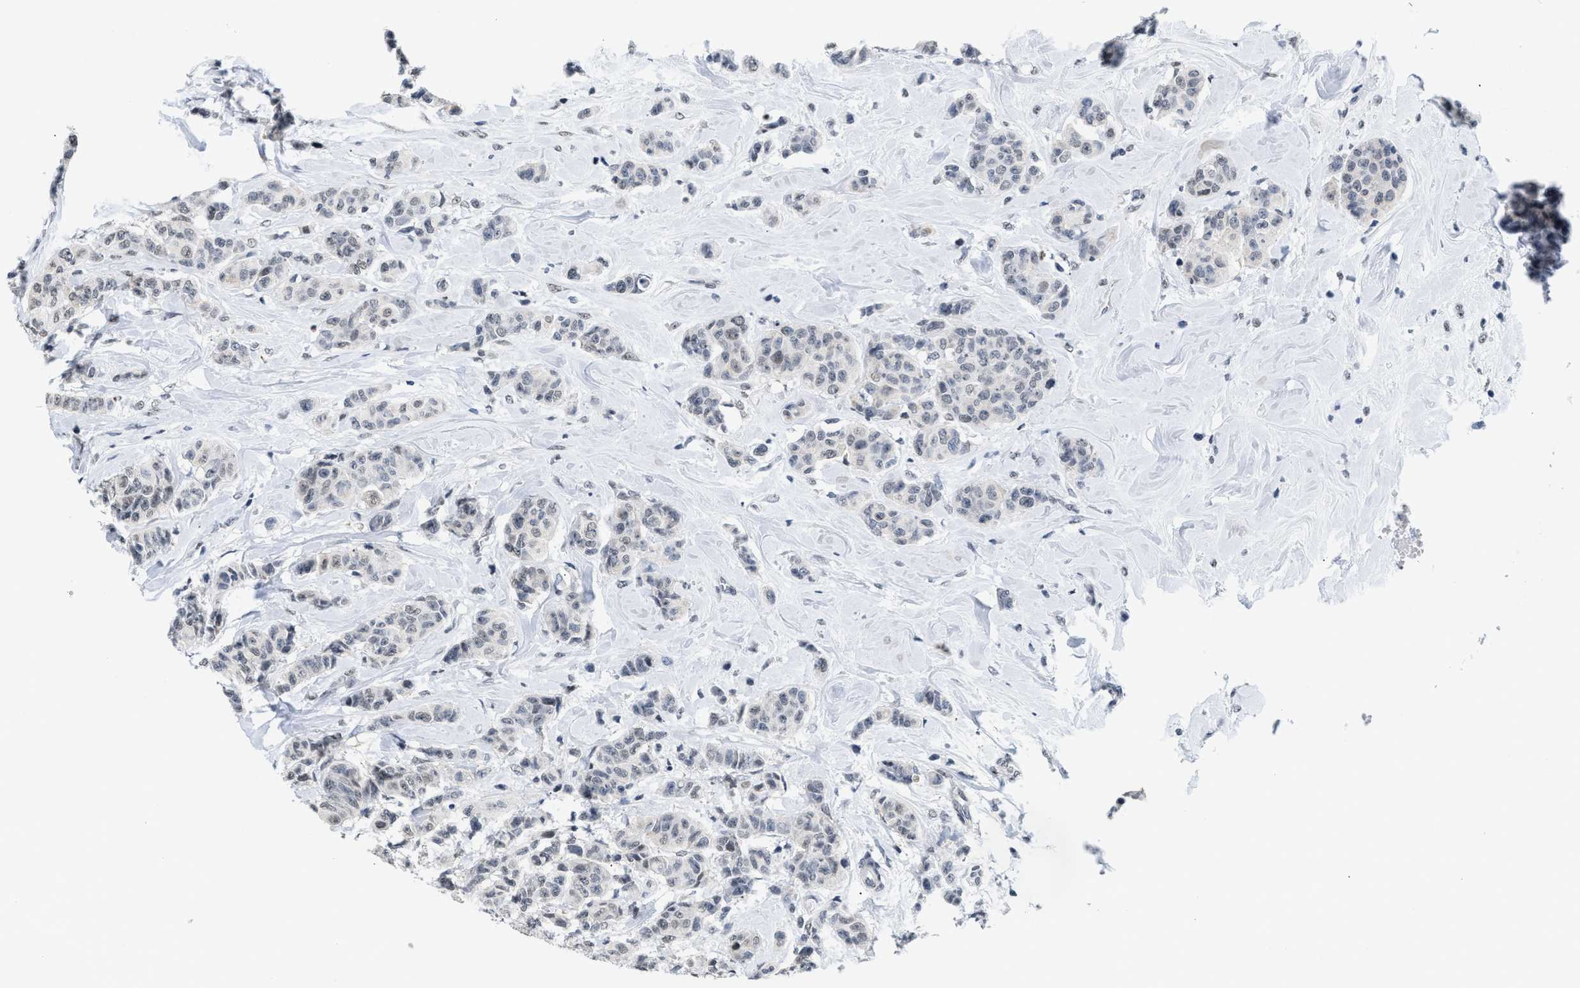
{"staining": {"intensity": "weak", "quantity": "<25%", "location": "nuclear"}, "tissue": "breast cancer", "cell_type": "Tumor cells", "image_type": "cancer", "snomed": [{"axis": "morphology", "description": "Normal tissue, NOS"}, {"axis": "morphology", "description": "Duct carcinoma"}, {"axis": "topography", "description": "Breast"}], "caption": "Breast invasive ductal carcinoma stained for a protein using immunohistochemistry (IHC) reveals no expression tumor cells.", "gene": "RAF1", "patient": {"sex": "female", "age": 40}}